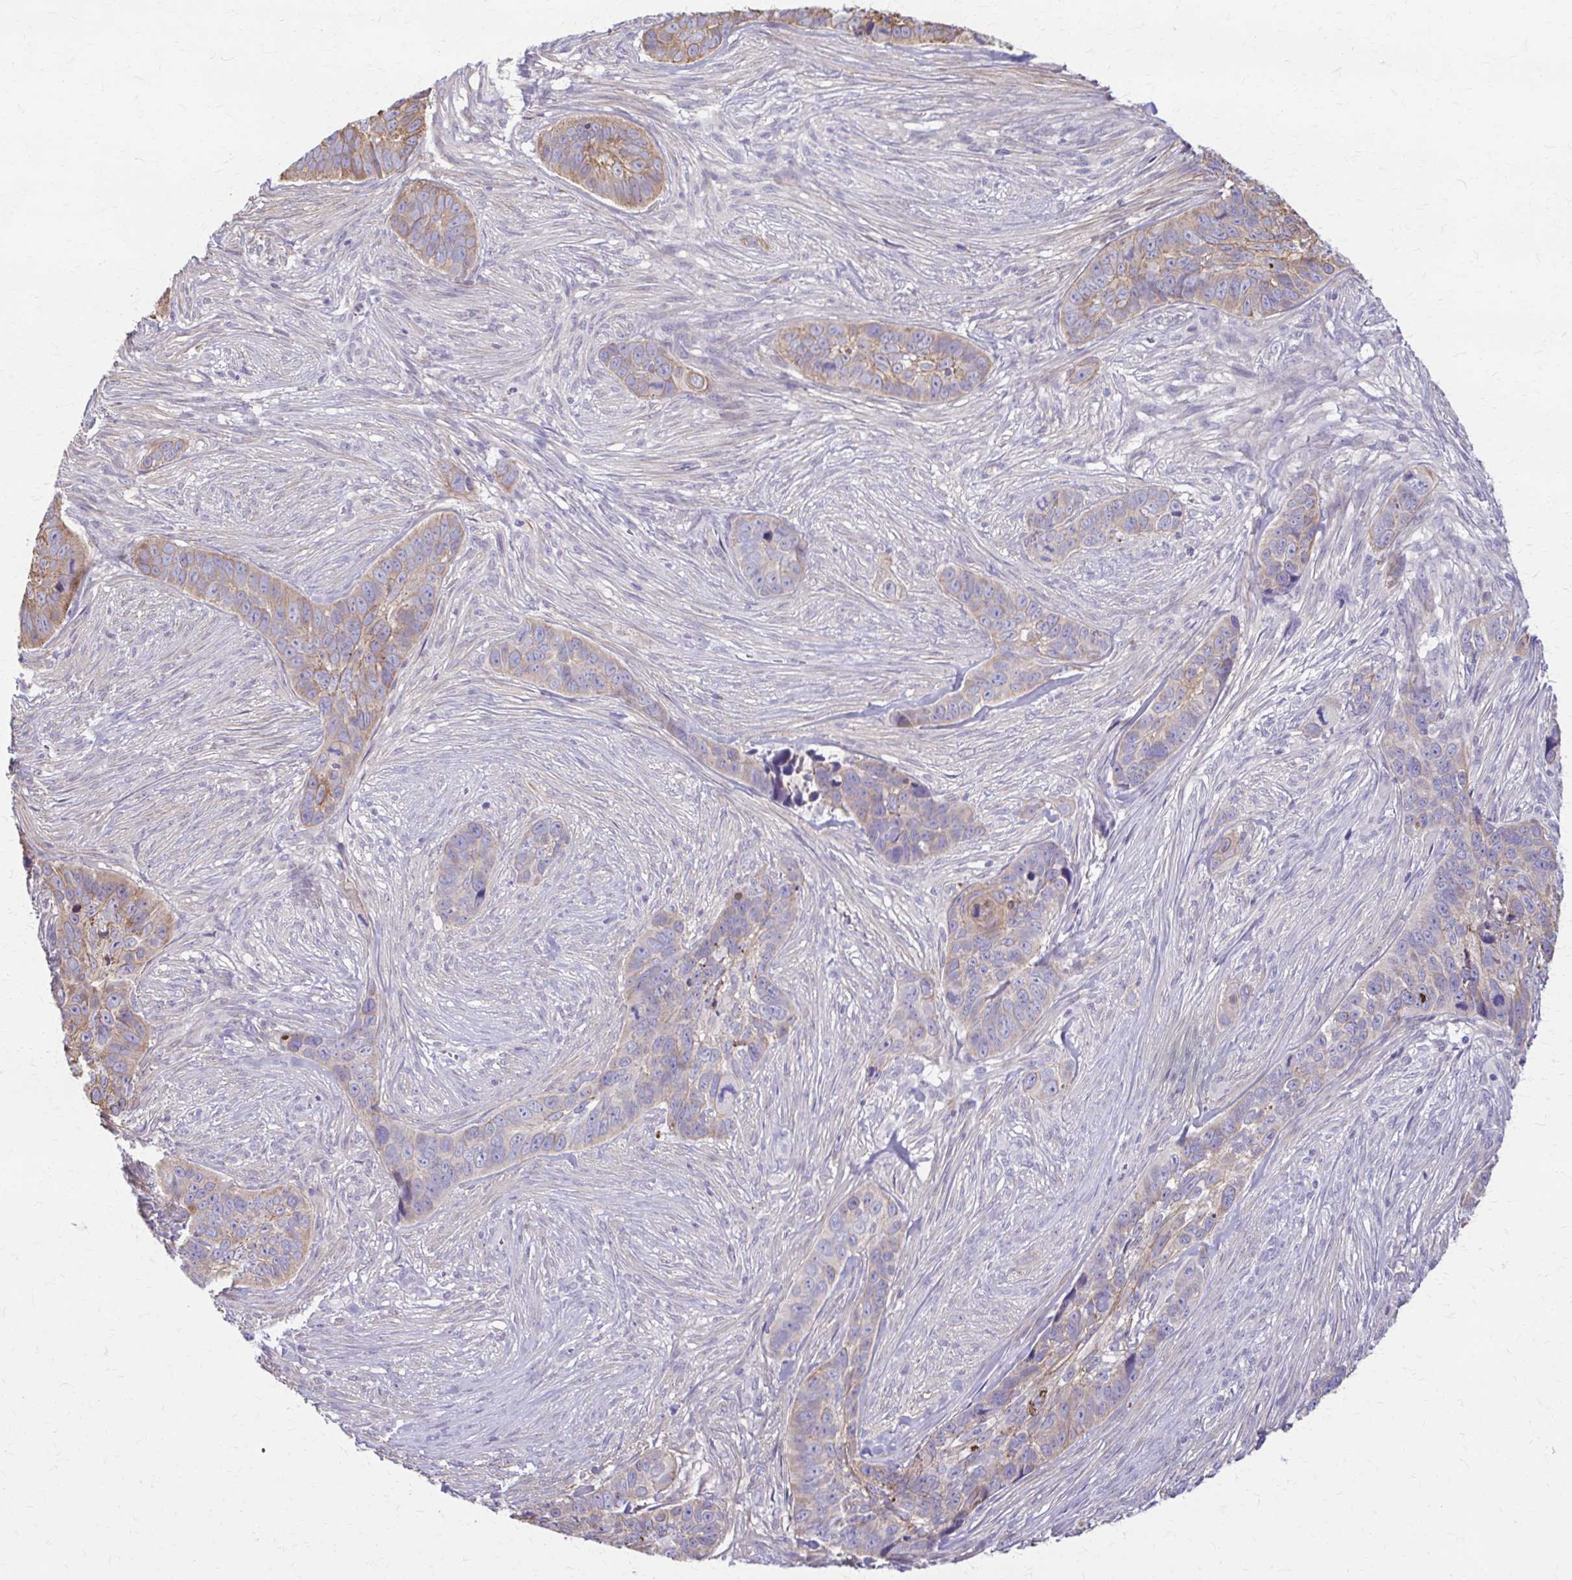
{"staining": {"intensity": "weak", "quantity": ">75%", "location": "cytoplasmic/membranous"}, "tissue": "skin cancer", "cell_type": "Tumor cells", "image_type": "cancer", "snomed": [{"axis": "morphology", "description": "Basal cell carcinoma"}, {"axis": "topography", "description": "Skin"}], "caption": "An immunohistochemistry (IHC) photomicrograph of neoplastic tissue is shown. Protein staining in brown shows weak cytoplasmic/membranous positivity in skin cancer within tumor cells. The staining is performed using DAB (3,3'-diaminobenzidine) brown chromogen to label protein expression. The nuclei are counter-stained blue using hematoxylin.", "gene": "DSP", "patient": {"sex": "female", "age": 82}}